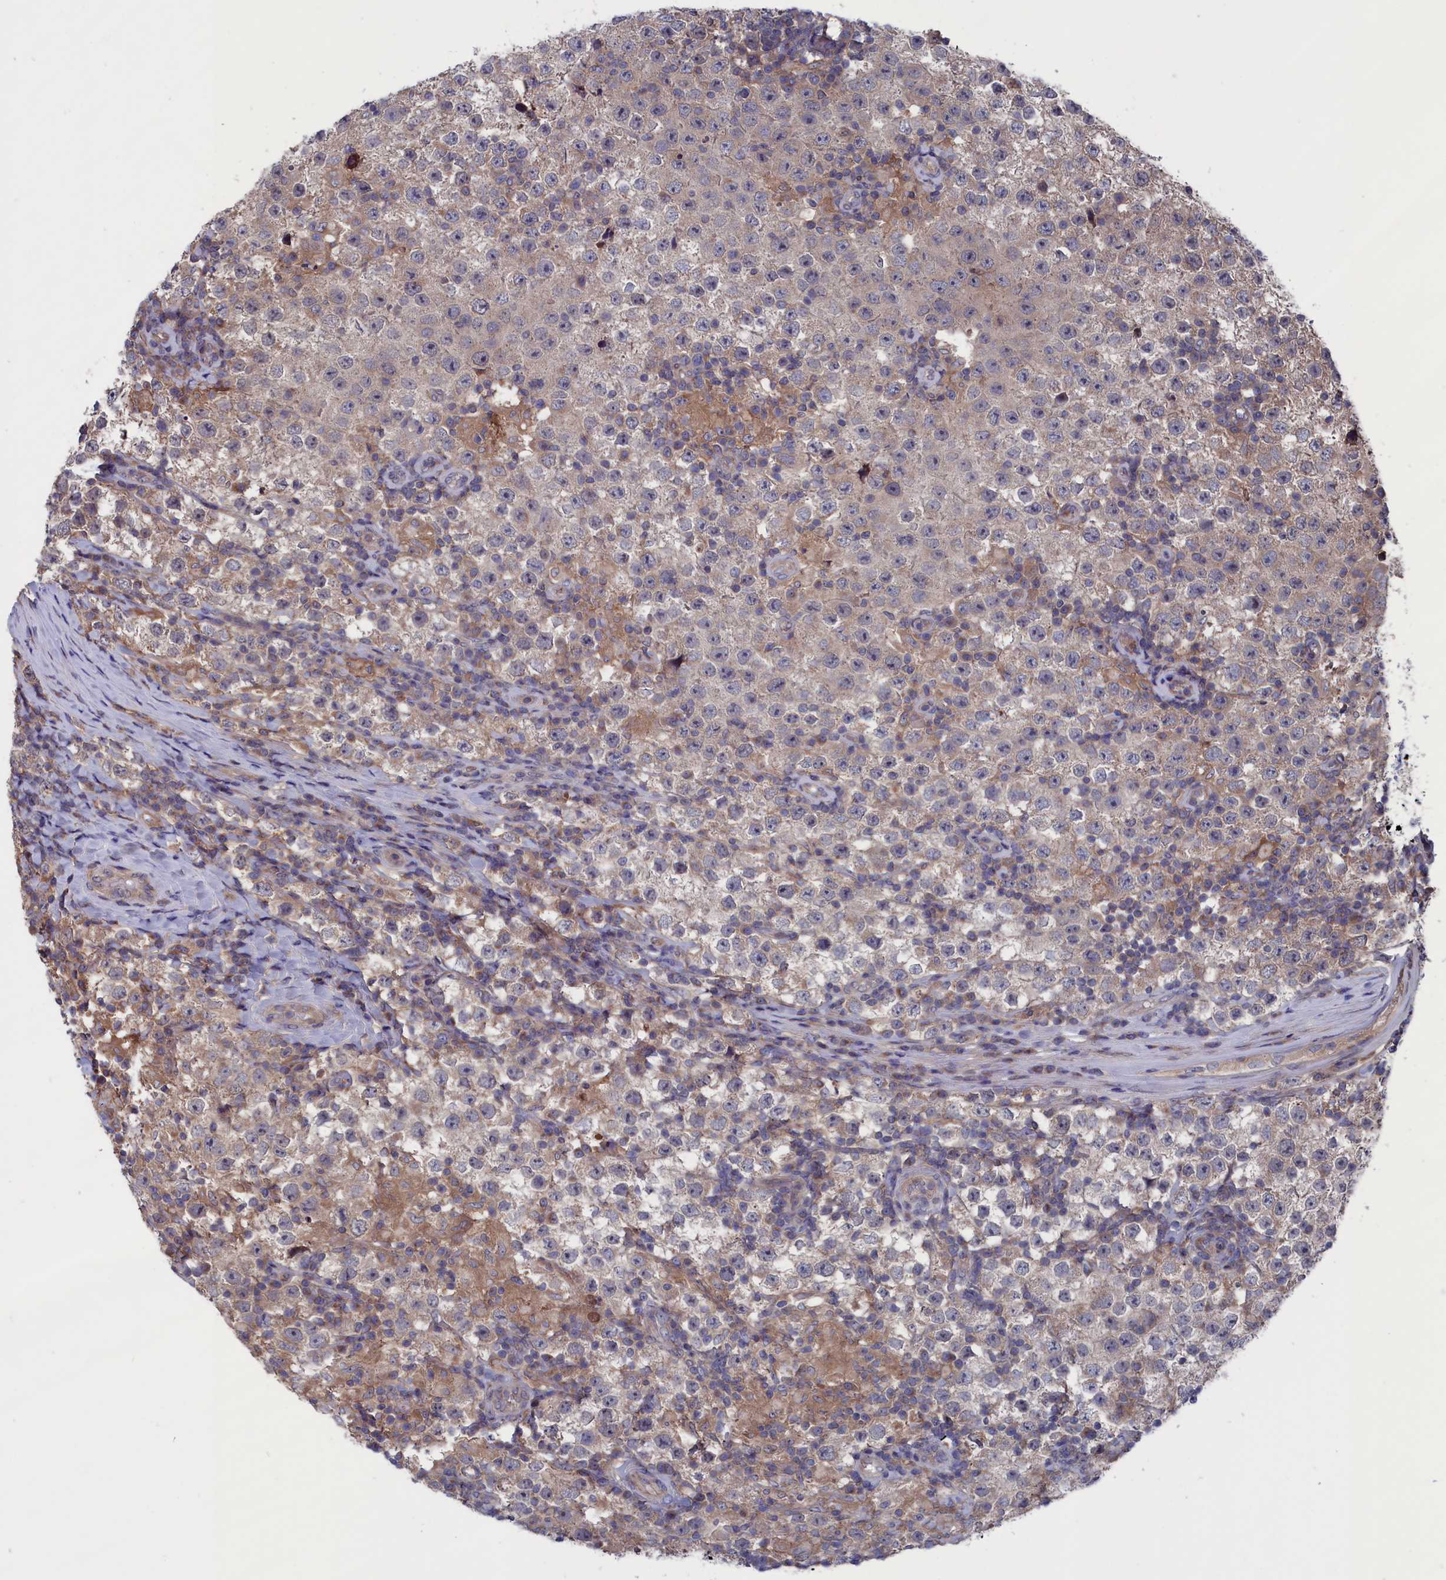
{"staining": {"intensity": "weak", "quantity": "25%-75%", "location": "cytoplasmic/membranous"}, "tissue": "testis cancer", "cell_type": "Tumor cells", "image_type": "cancer", "snomed": [{"axis": "morphology", "description": "Normal tissue, NOS"}, {"axis": "morphology", "description": "Urothelial carcinoma, High grade"}, {"axis": "morphology", "description": "Seminoma, NOS"}, {"axis": "morphology", "description": "Carcinoma, Embryonal, NOS"}, {"axis": "topography", "description": "Urinary bladder"}, {"axis": "topography", "description": "Testis"}], "caption": "High-power microscopy captured an IHC image of seminoma (testis), revealing weak cytoplasmic/membranous positivity in about 25%-75% of tumor cells.", "gene": "SPATA13", "patient": {"sex": "male", "age": 41}}